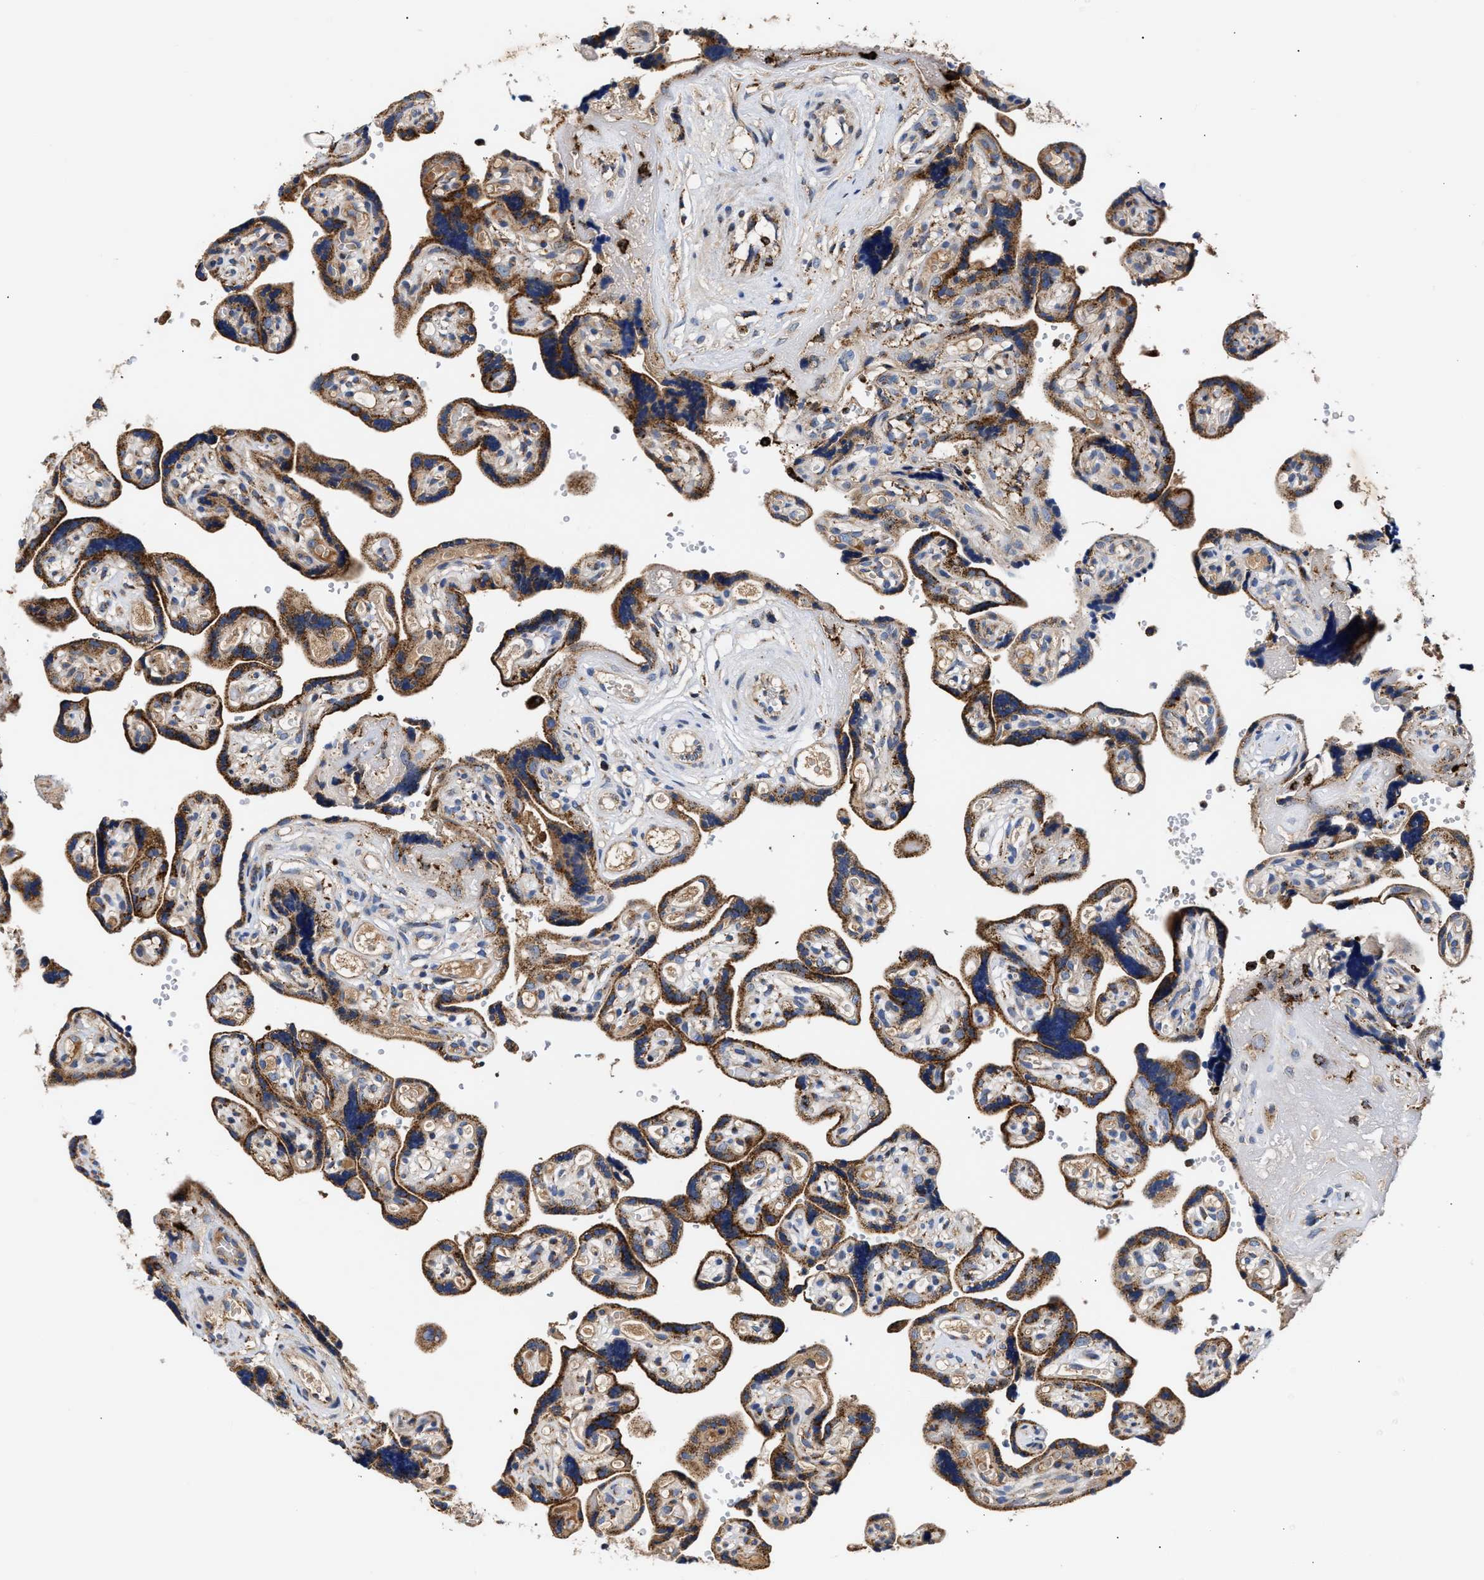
{"staining": {"intensity": "moderate", "quantity": ">75%", "location": "cytoplasmic/membranous"}, "tissue": "placenta", "cell_type": "Decidual cells", "image_type": "normal", "snomed": [{"axis": "morphology", "description": "Normal tissue, NOS"}, {"axis": "topography", "description": "Placenta"}], "caption": "Protein staining reveals moderate cytoplasmic/membranous expression in about >75% of decidual cells in benign placenta. Using DAB (brown) and hematoxylin (blue) stains, captured at high magnification using brightfield microscopy.", "gene": "CCDC146", "patient": {"sex": "female", "age": 30}}